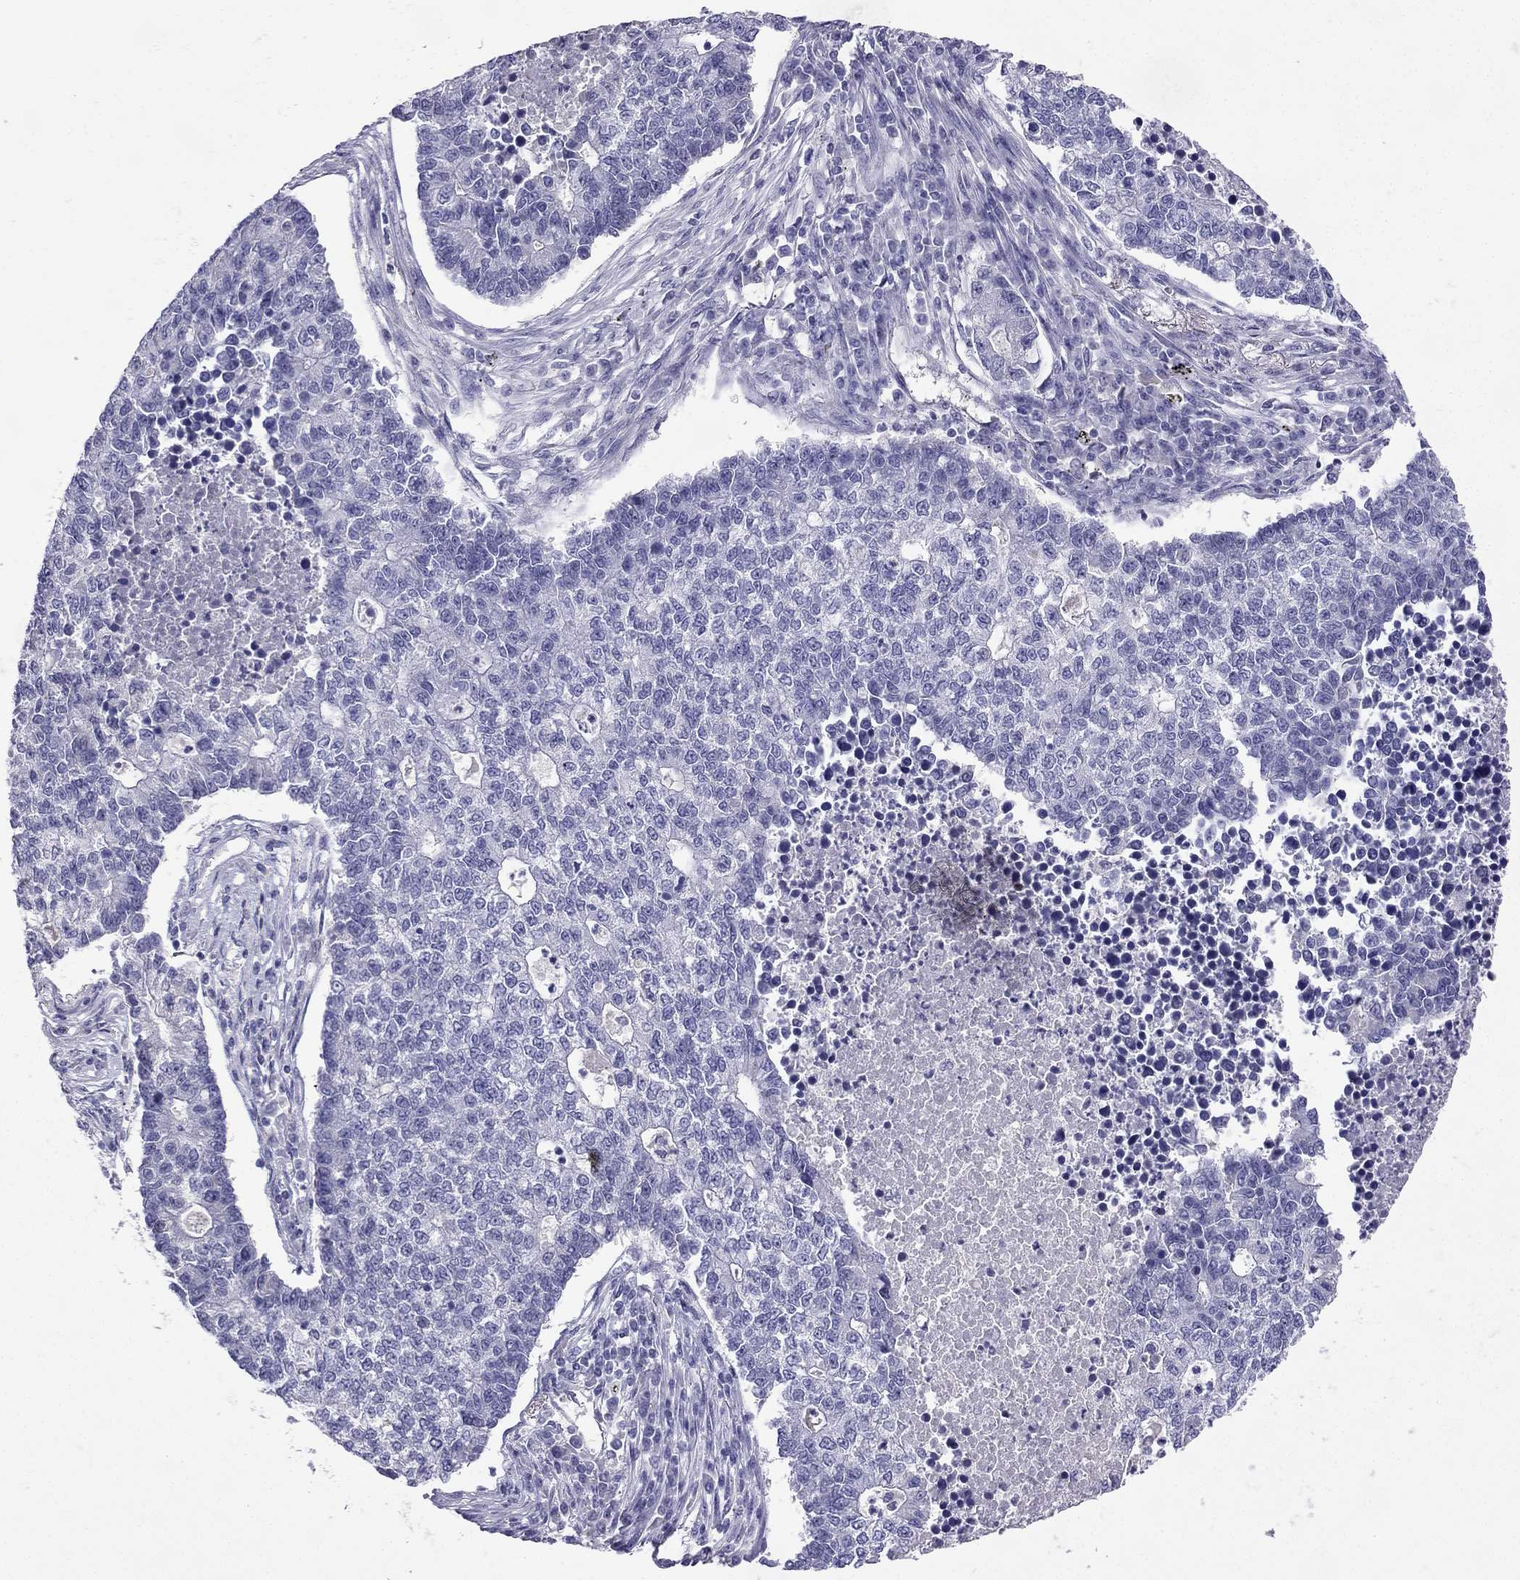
{"staining": {"intensity": "negative", "quantity": "none", "location": "none"}, "tissue": "lung cancer", "cell_type": "Tumor cells", "image_type": "cancer", "snomed": [{"axis": "morphology", "description": "Adenocarcinoma, NOS"}, {"axis": "topography", "description": "Lung"}], "caption": "Lung cancer (adenocarcinoma) was stained to show a protein in brown. There is no significant expression in tumor cells.", "gene": "NPTX1", "patient": {"sex": "male", "age": 57}}